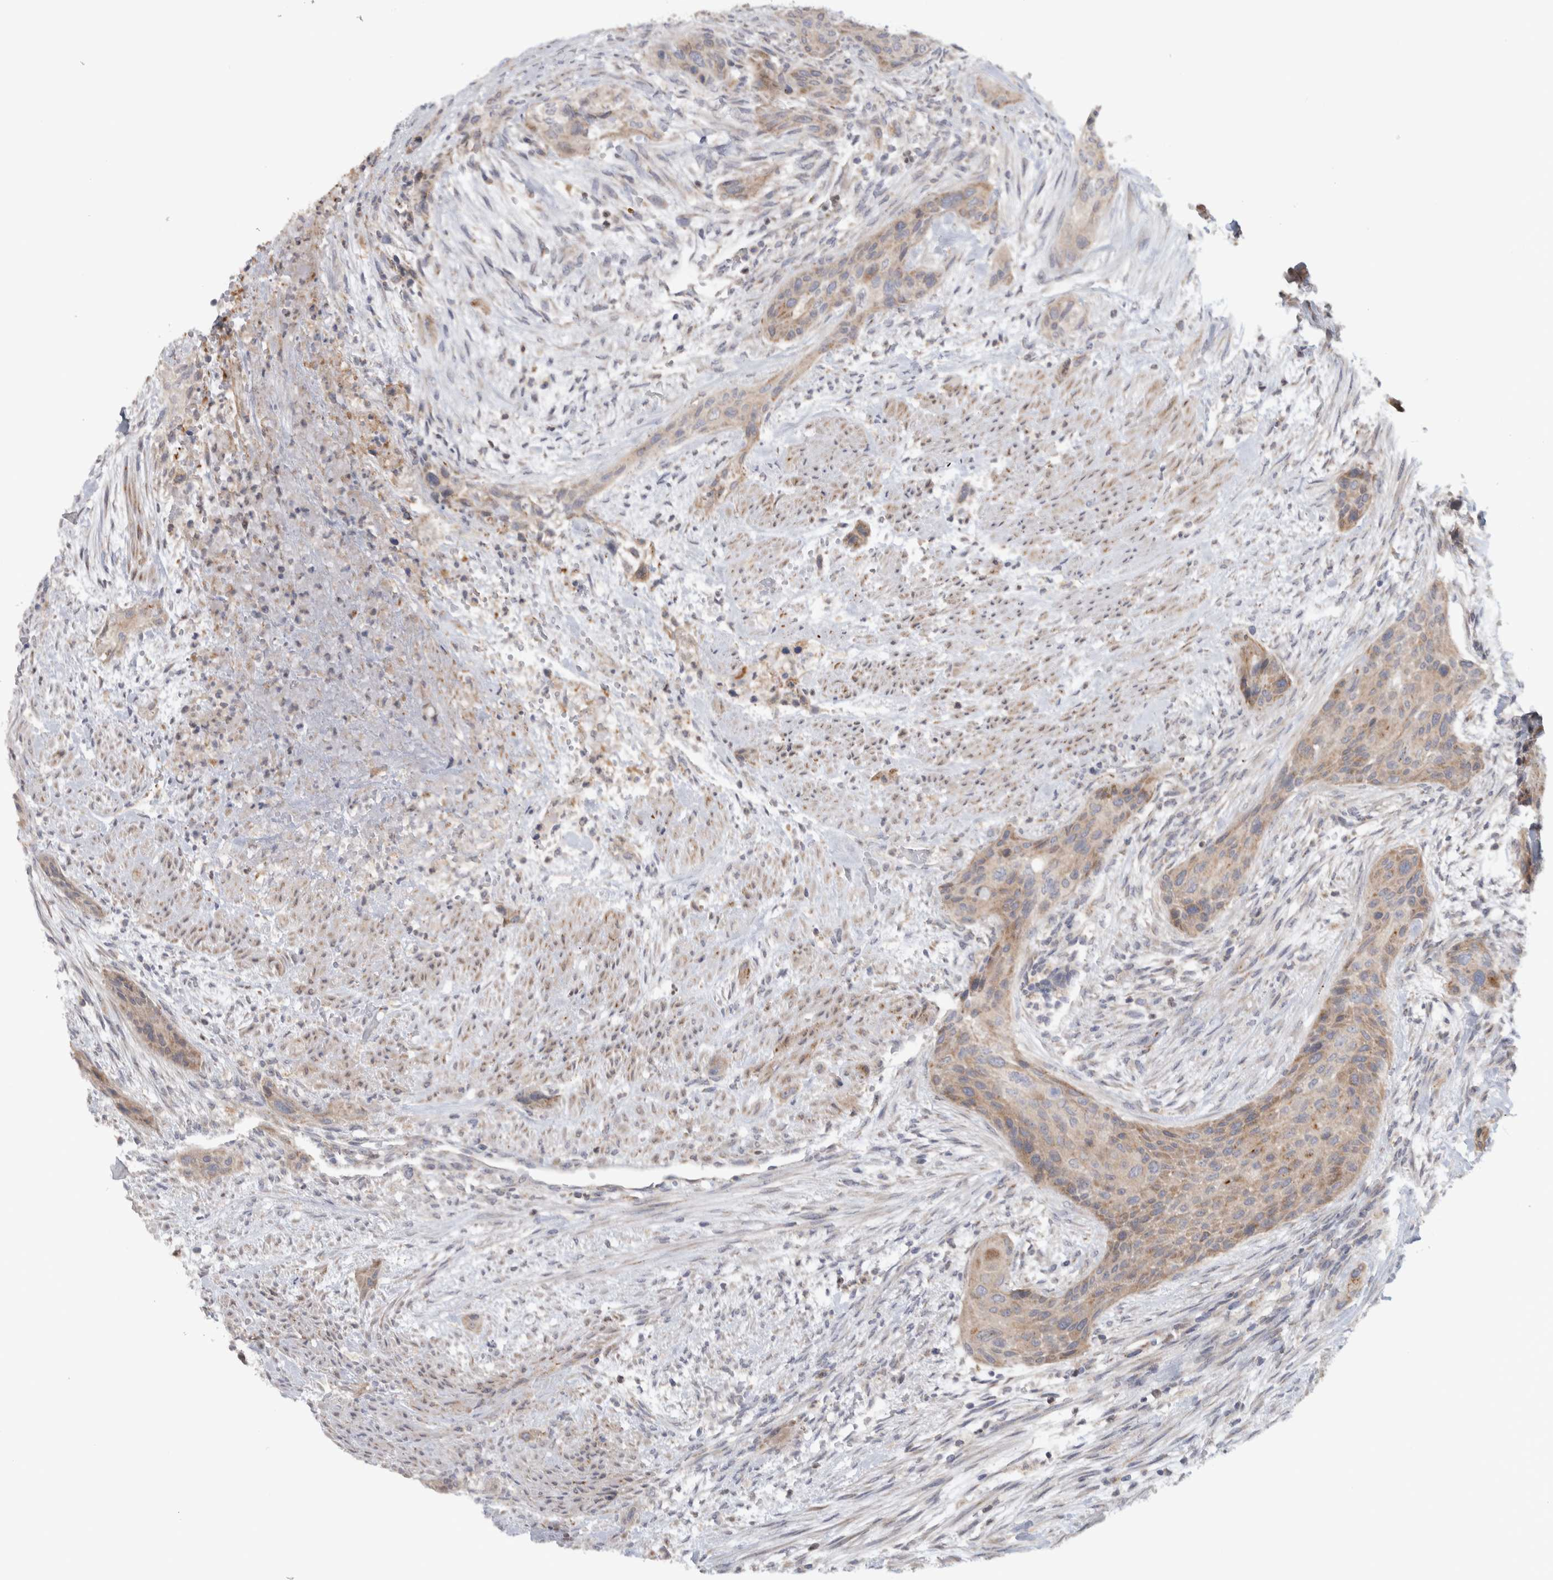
{"staining": {"intensity": "moderate", "quantity": ">75%", "location": "cytoplasmic/membranous"}, "tissue": "urothelial cancer", "cell_type": "Tumor cells", "image_type": "cancer", "snomed": [{"axis": "morphology", "description": "Urothelial carcinoma, High grade"}, {"axis": "topography", "description": "Urinary bladder"}], "caption": "The photomicrograph demonstrates staining of high-grade urothelial carcinoma, revealing moderate cytoplasmic/membranous protein positivity (brown color) within tumor cells.", "gene": "RAB18", "patient": {"sex": "male", "age": 35}}